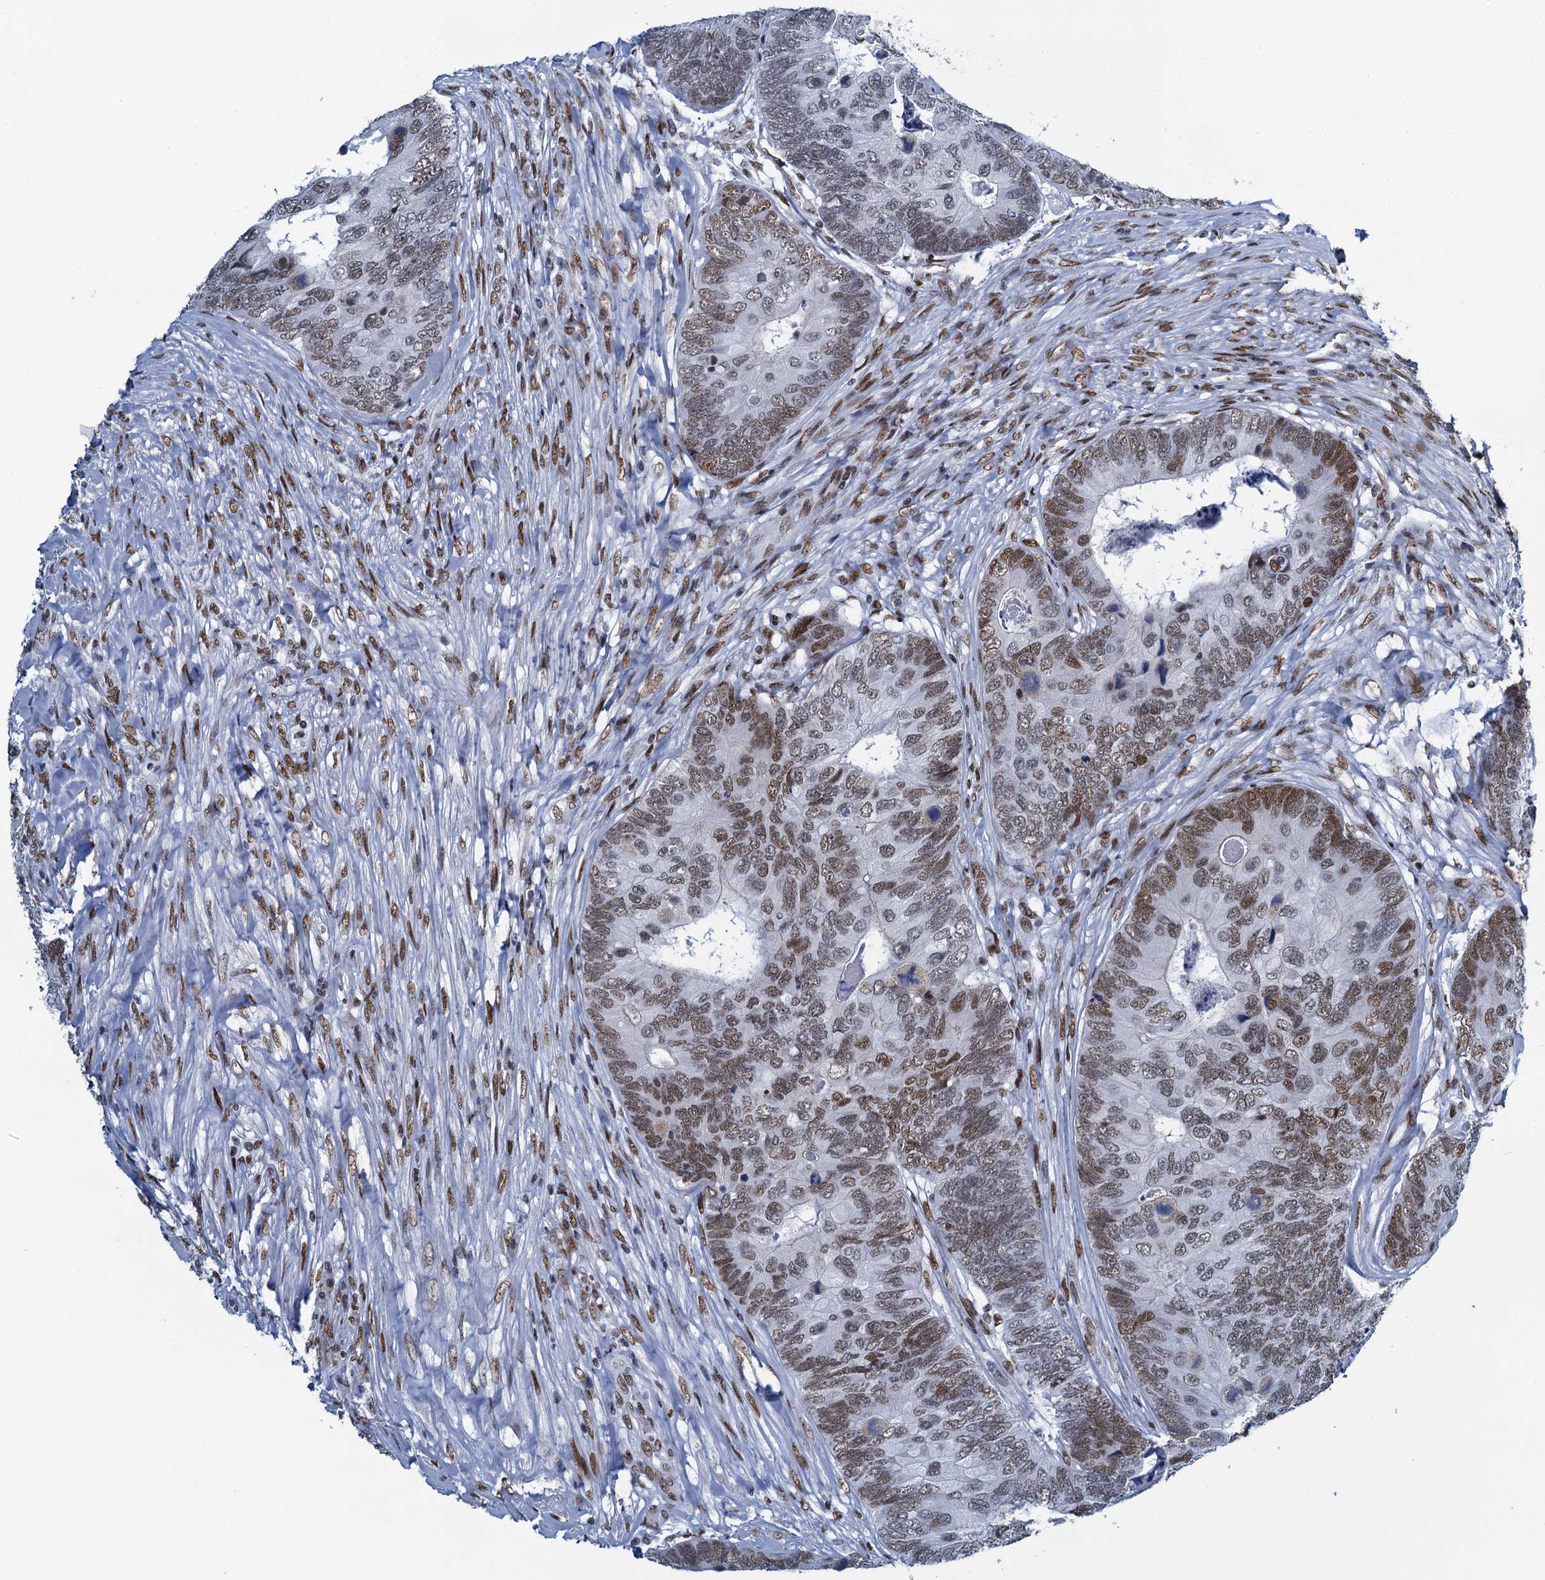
{"staining": {"intensity": "moderate", "quantity": ">75%", "location": "nuclear"}, "tissue": "colorectal cancer", "cell_type": "Tumor cells", "image_type": "cancer", "snomed": [{"axis": "morphology", "description": "Adenocarcinoma, NOS"}, {"axis": "topography", "description": "Colon"}], "caption": "Protein expression analysis of human colorectal adenocarcinoma reveals moderate nuclear positivity in approximately >75% of tumor cells. (DAB = brown stain, brightfield microscopy at high magnification).", "gene": "HNRNPUL2", "patient": {"sex": "female", "age": 67}}